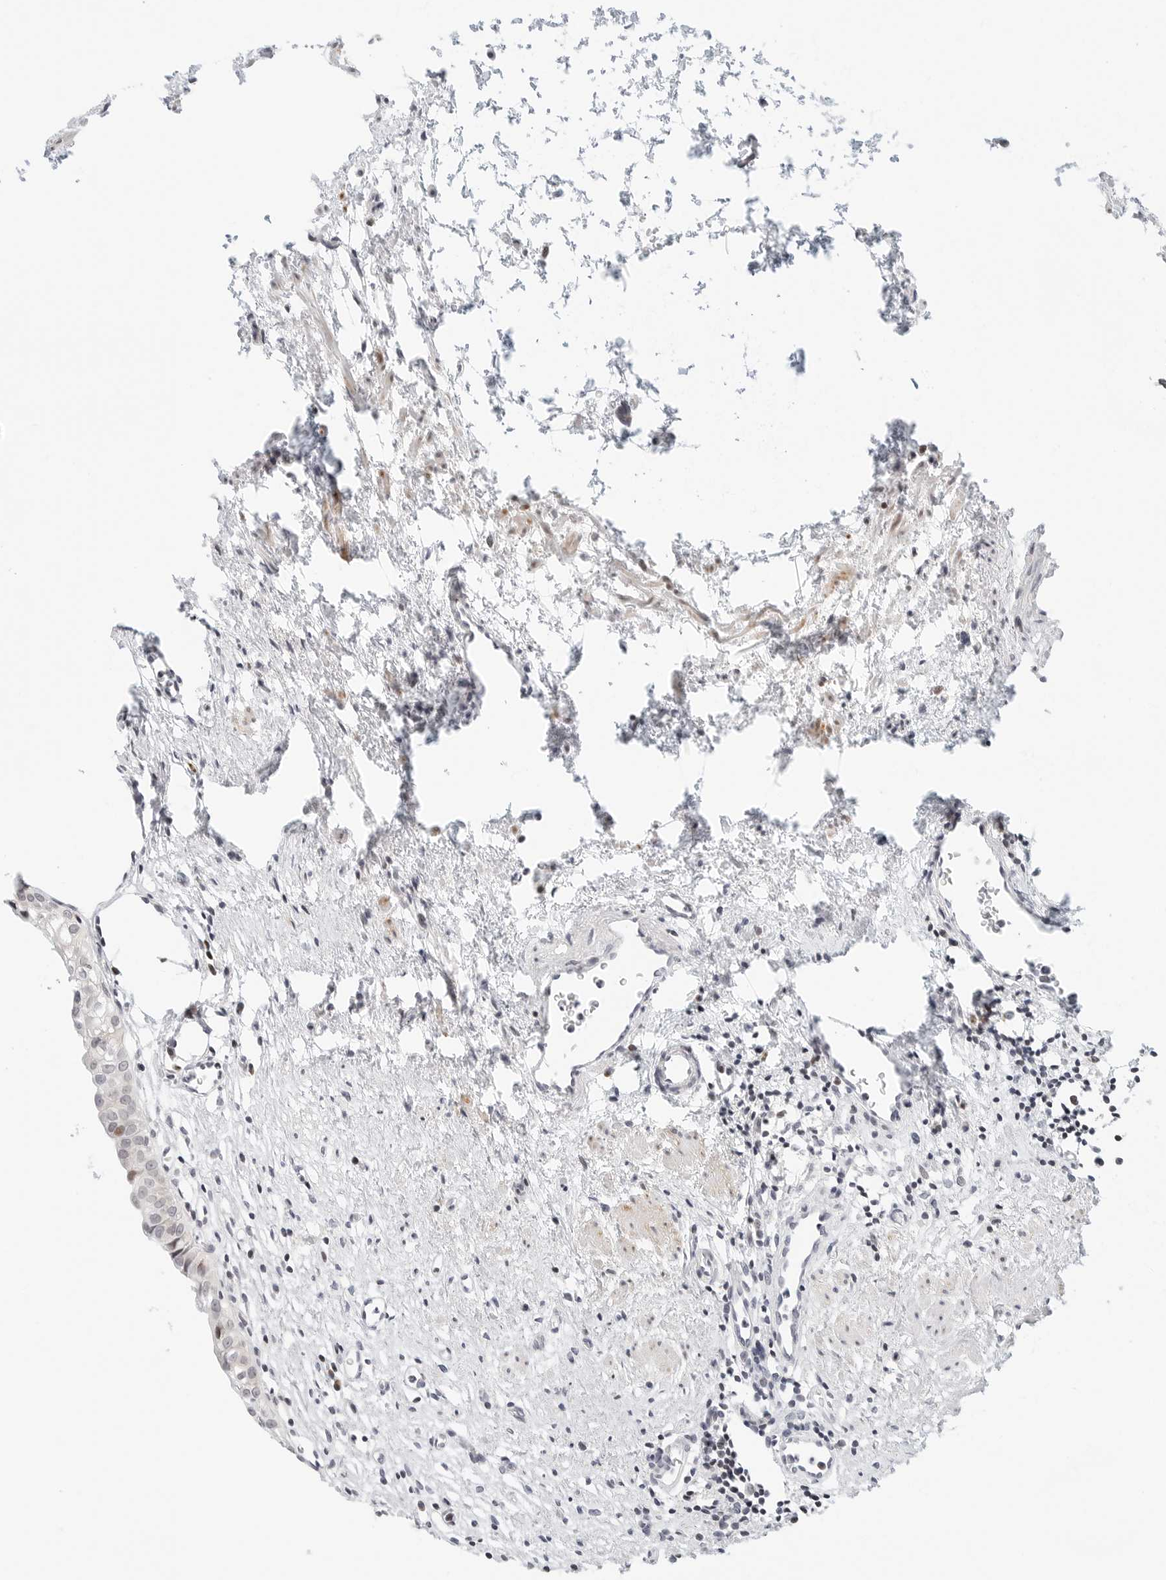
{"staining": {"intensity": "negative", "quantity": "none", "location": "none"}, "tissue": "urinary bladder", "cell_type": "Urothelial cells", "image_type": "normal", "snomed": [{"axis": "morphology", "description": "Normal tissue, NOS"}, {"axis": "morphology", "description": "Urothelial carcinoma, High grade"}, {"axis": "topography", "description": "Urinary bladder"}], "caption": "The photomicrograph displays no staining of urothelial cells in benign urinary bladder.", "gene": "PARP10", "patient": {"sex": "female", "age": 60}}